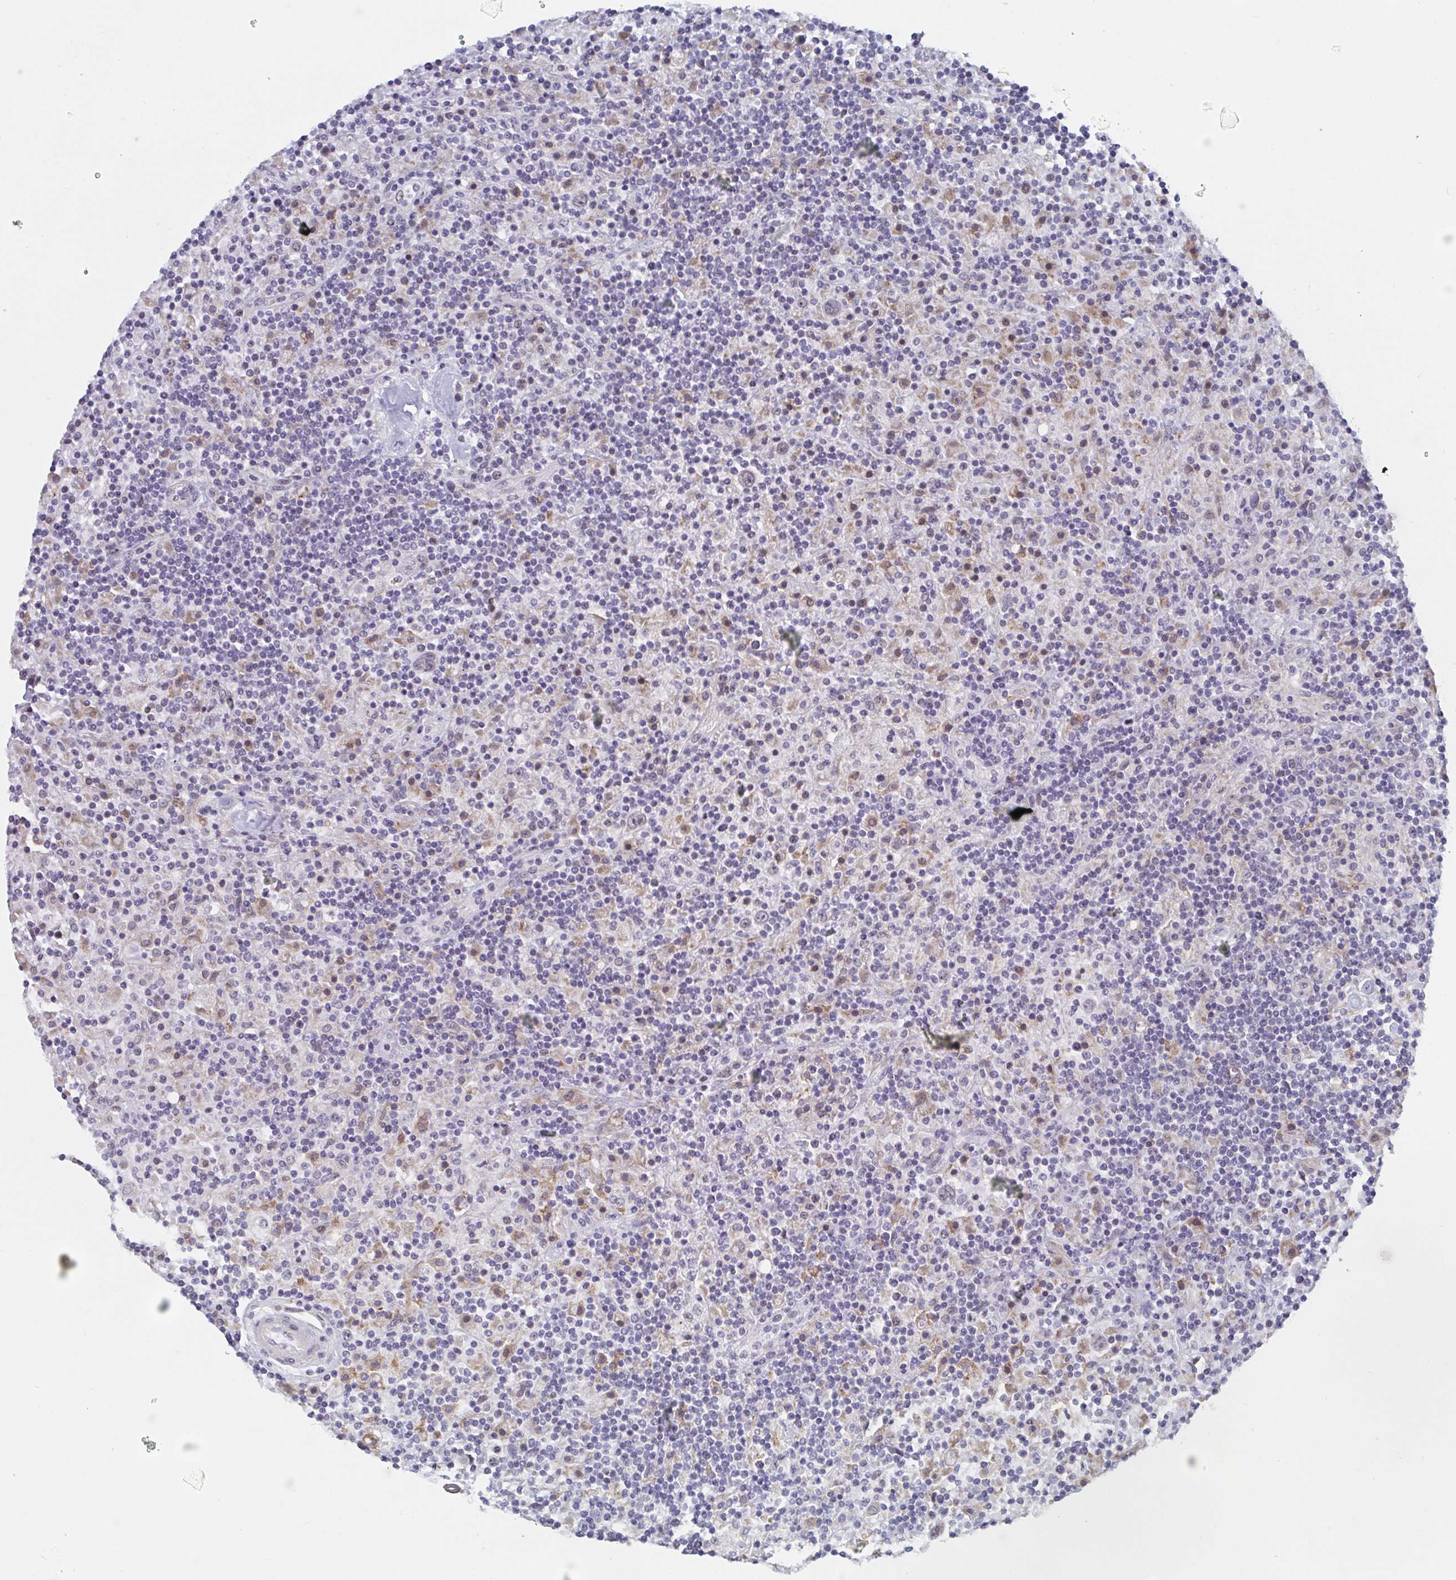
{"staining": {"intensity": "negative", "quantity": "none", "location": "none"}, "tissue": "lymphoma", "cell_type": "Tumor cells", "image_type": "cancer", "snomed": [{"axis": "morphology", "description": "Hodgkin's disease, NOS"}, {"axis": "topography", "description": "Lymph node"}], "caption": "DAB (3,3'-diaminobenzidine) immunohistochemical staining of human Hodgkin's disease shows no significant positivity in tumor cells. (Stains: DAB (3,3'-diaminobenzidine) IHC with hematoxylin counter stain, Microscopy: brightfield microscopy at high magnification).", "gene": "CENPT", "patient": {"sex": "male", "age": 70}}